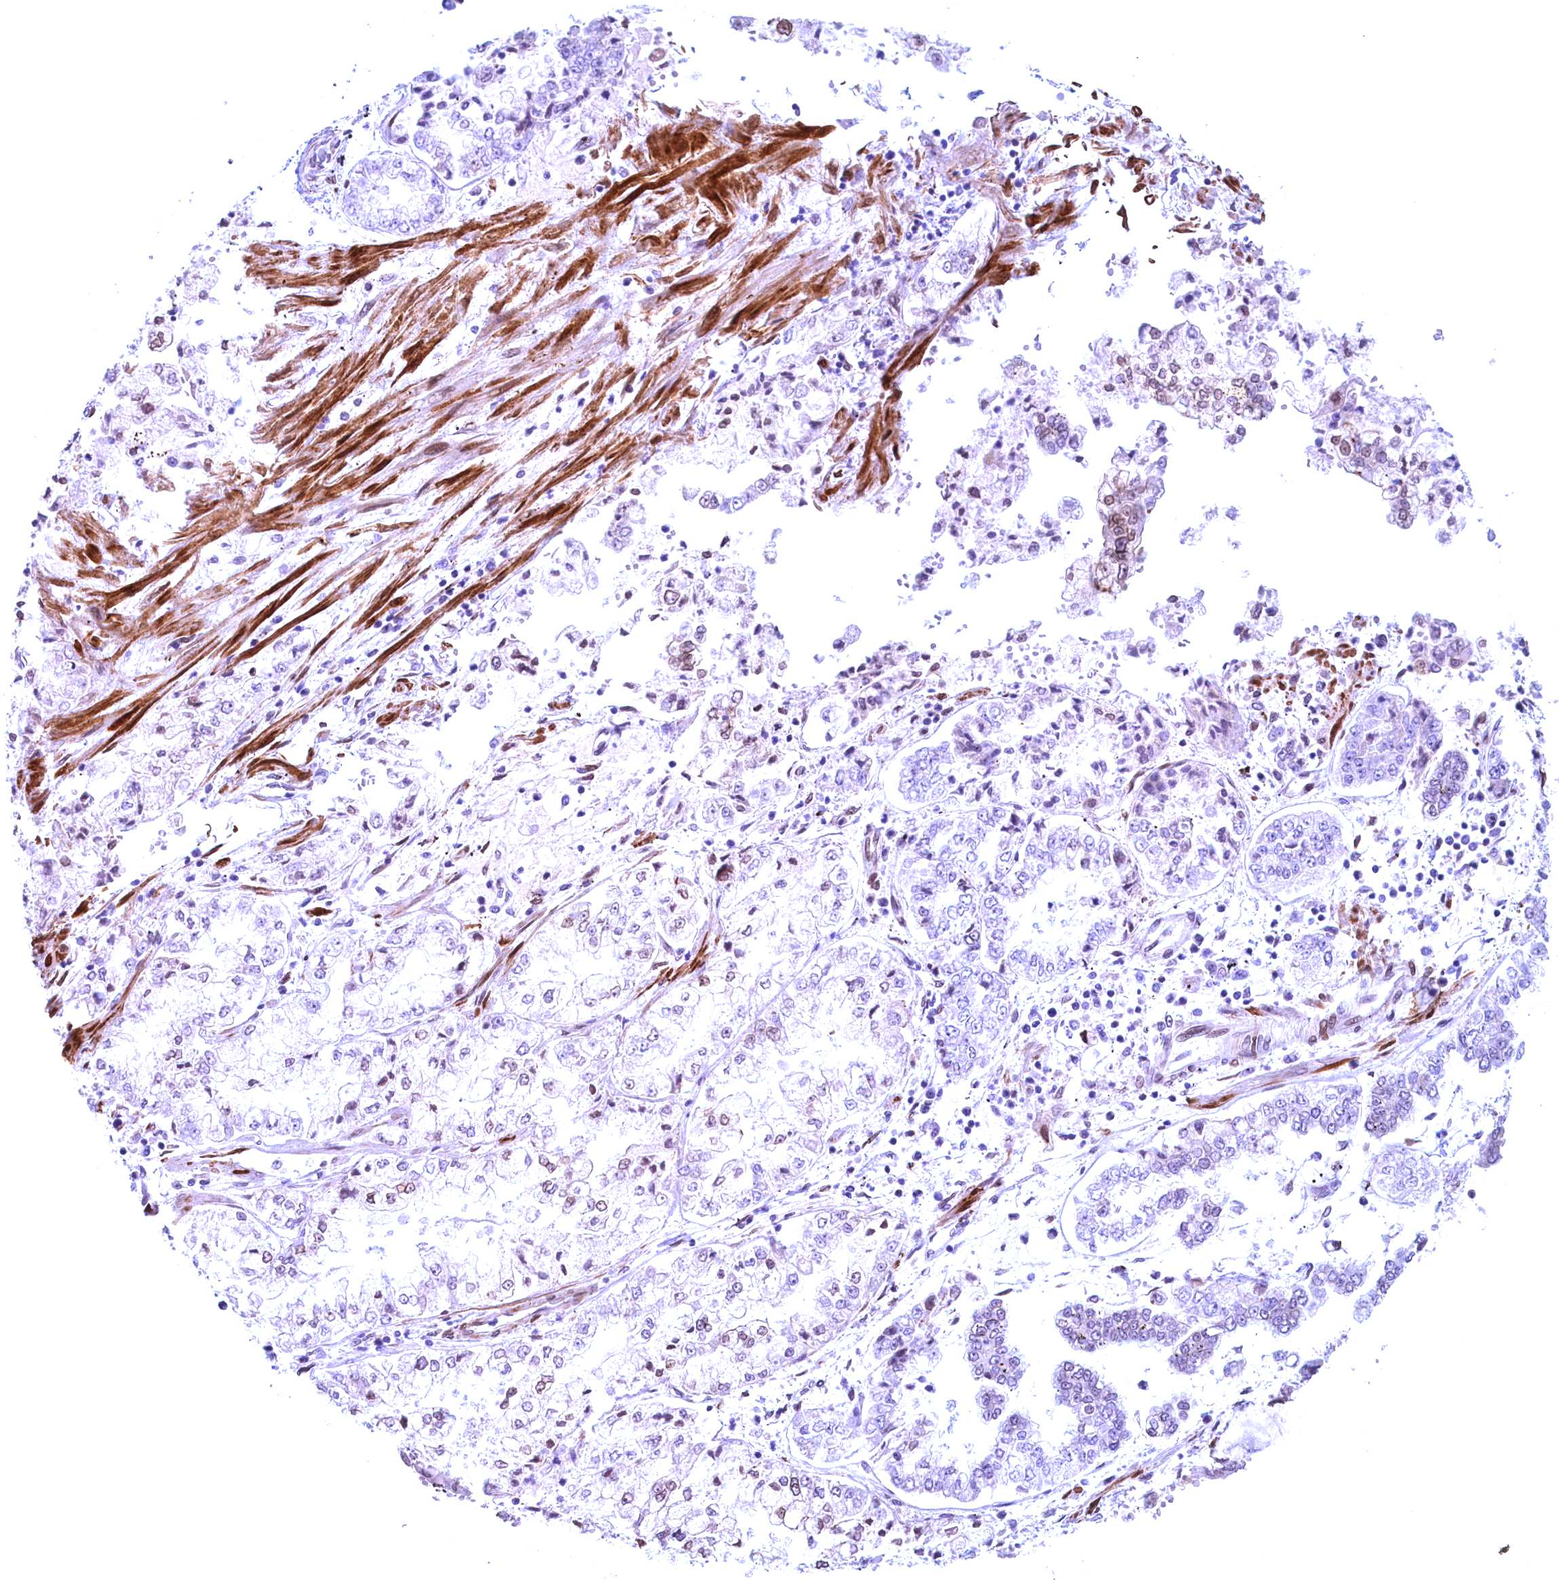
{"staining": {"intensity": "weak", "quantity": "<25%", "location": "cytoplasmic/membranous,nuclear"}, "tissue": "stomach cancer", "cell_type": "Tumor cells", "image_type": "cancer", "snomed": [{"axis": "morphology", "description": "Adenocarcinoma, NOS"}, {"axis": "topography", "description": "Stomach"}], "caption": "There is no significant staining in tumor cells of adenocarcinoma (stomach).", "gene": "GPSM1", "patient": {"sex": "male", "age": 76}}